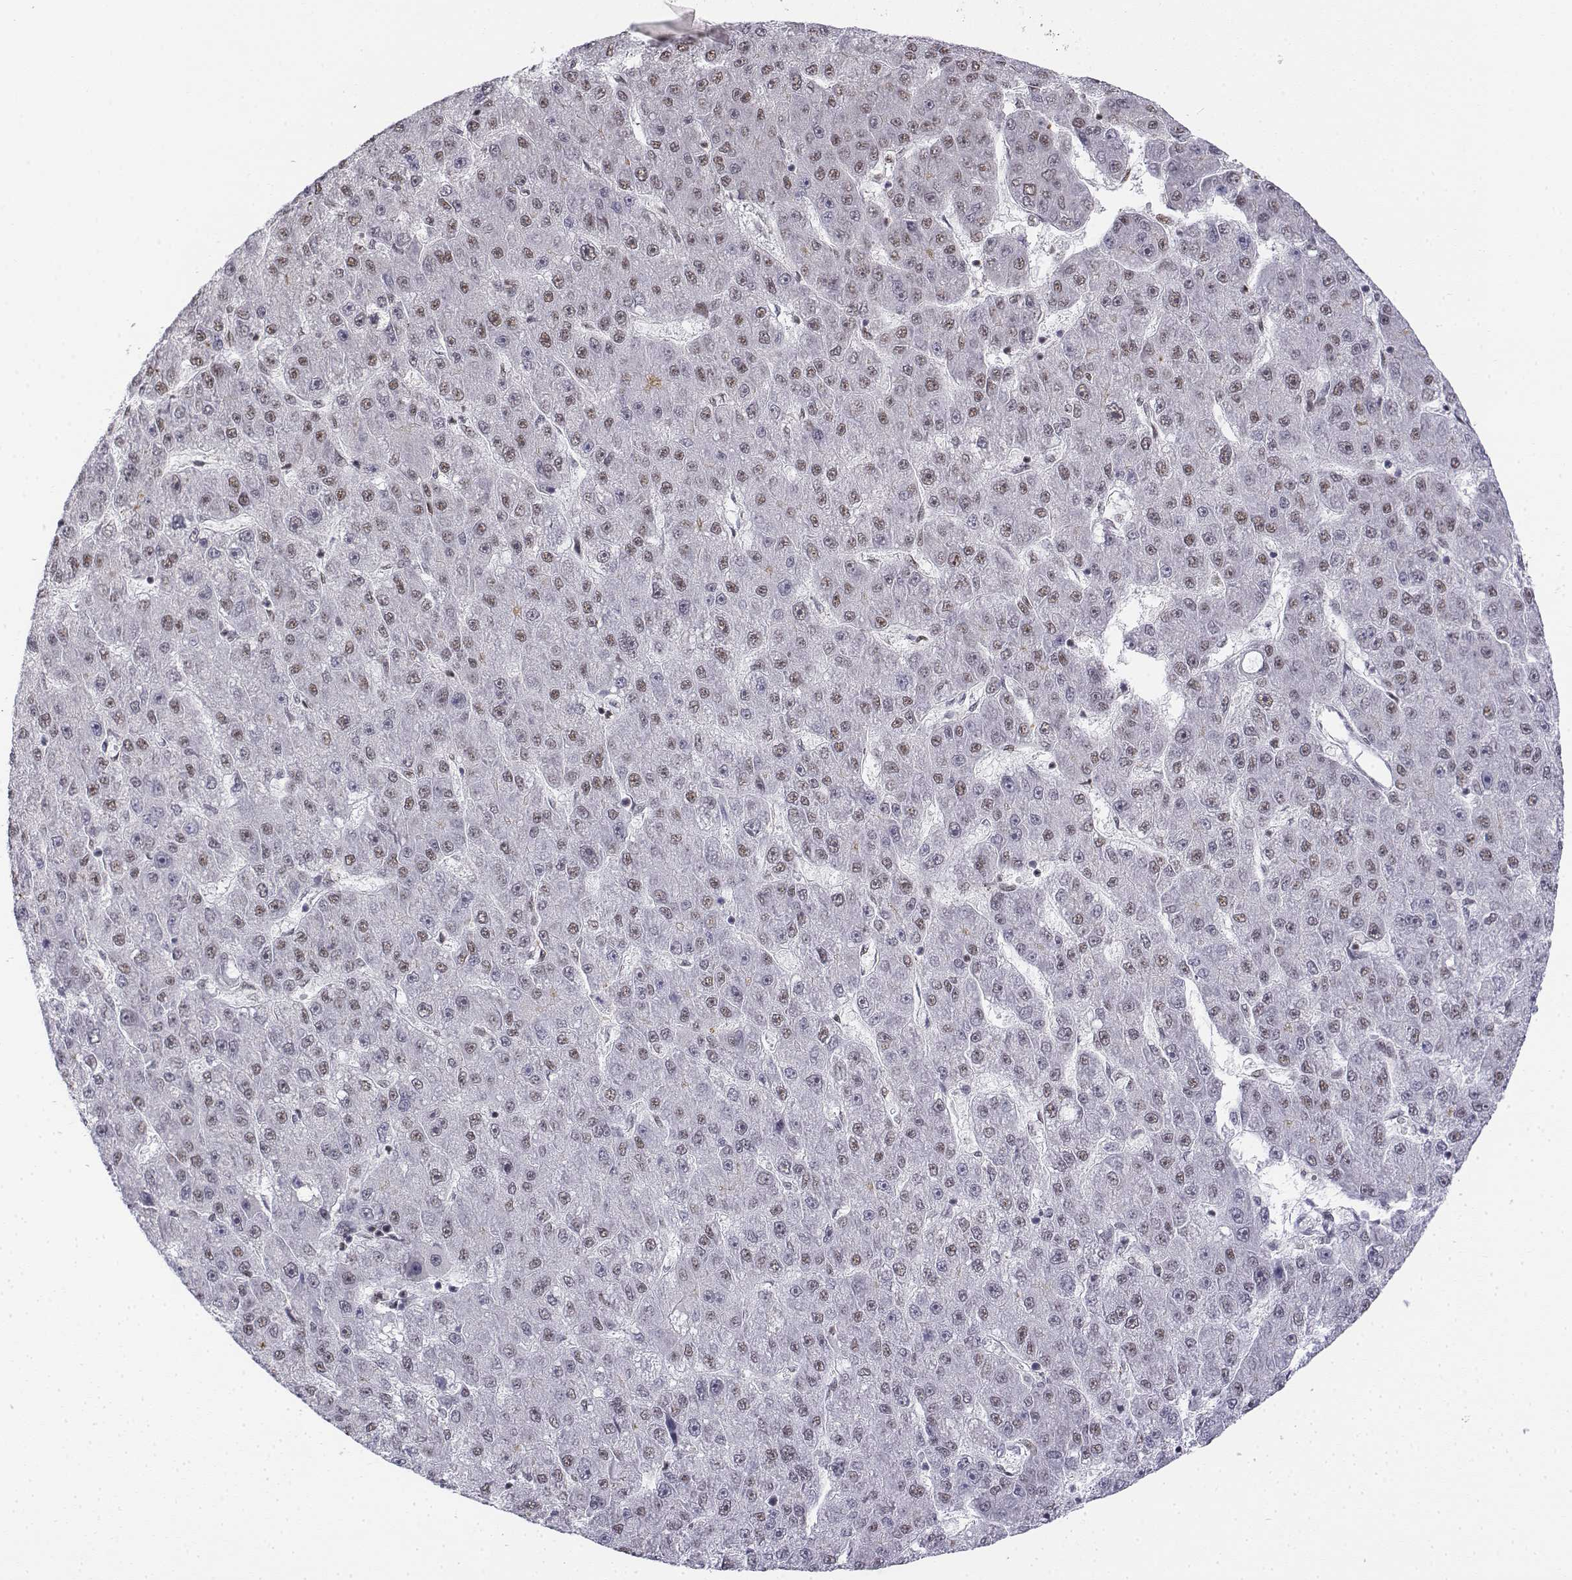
{"staining": {"intensity": "weak", "quantity": ">75%", "location": "nuclear"}, "tissue": "liver cancer", "cell_type": "Tumor cells", "image_type": "cancer", "snomed": [{"axis": "morphology", "description": "Carcinoma, Hepatocellular, NOS"}, {"axis": "topography", "description": "Liver"}], "caption": "There is low levels of weak nuclear staining in tumor cells of liver hepatocellular carcinoma, as demonstrated by immunohistochemical staining (brown color).", "gene": "SETD1A", "patient": {"sex": "male", "age": 67}}